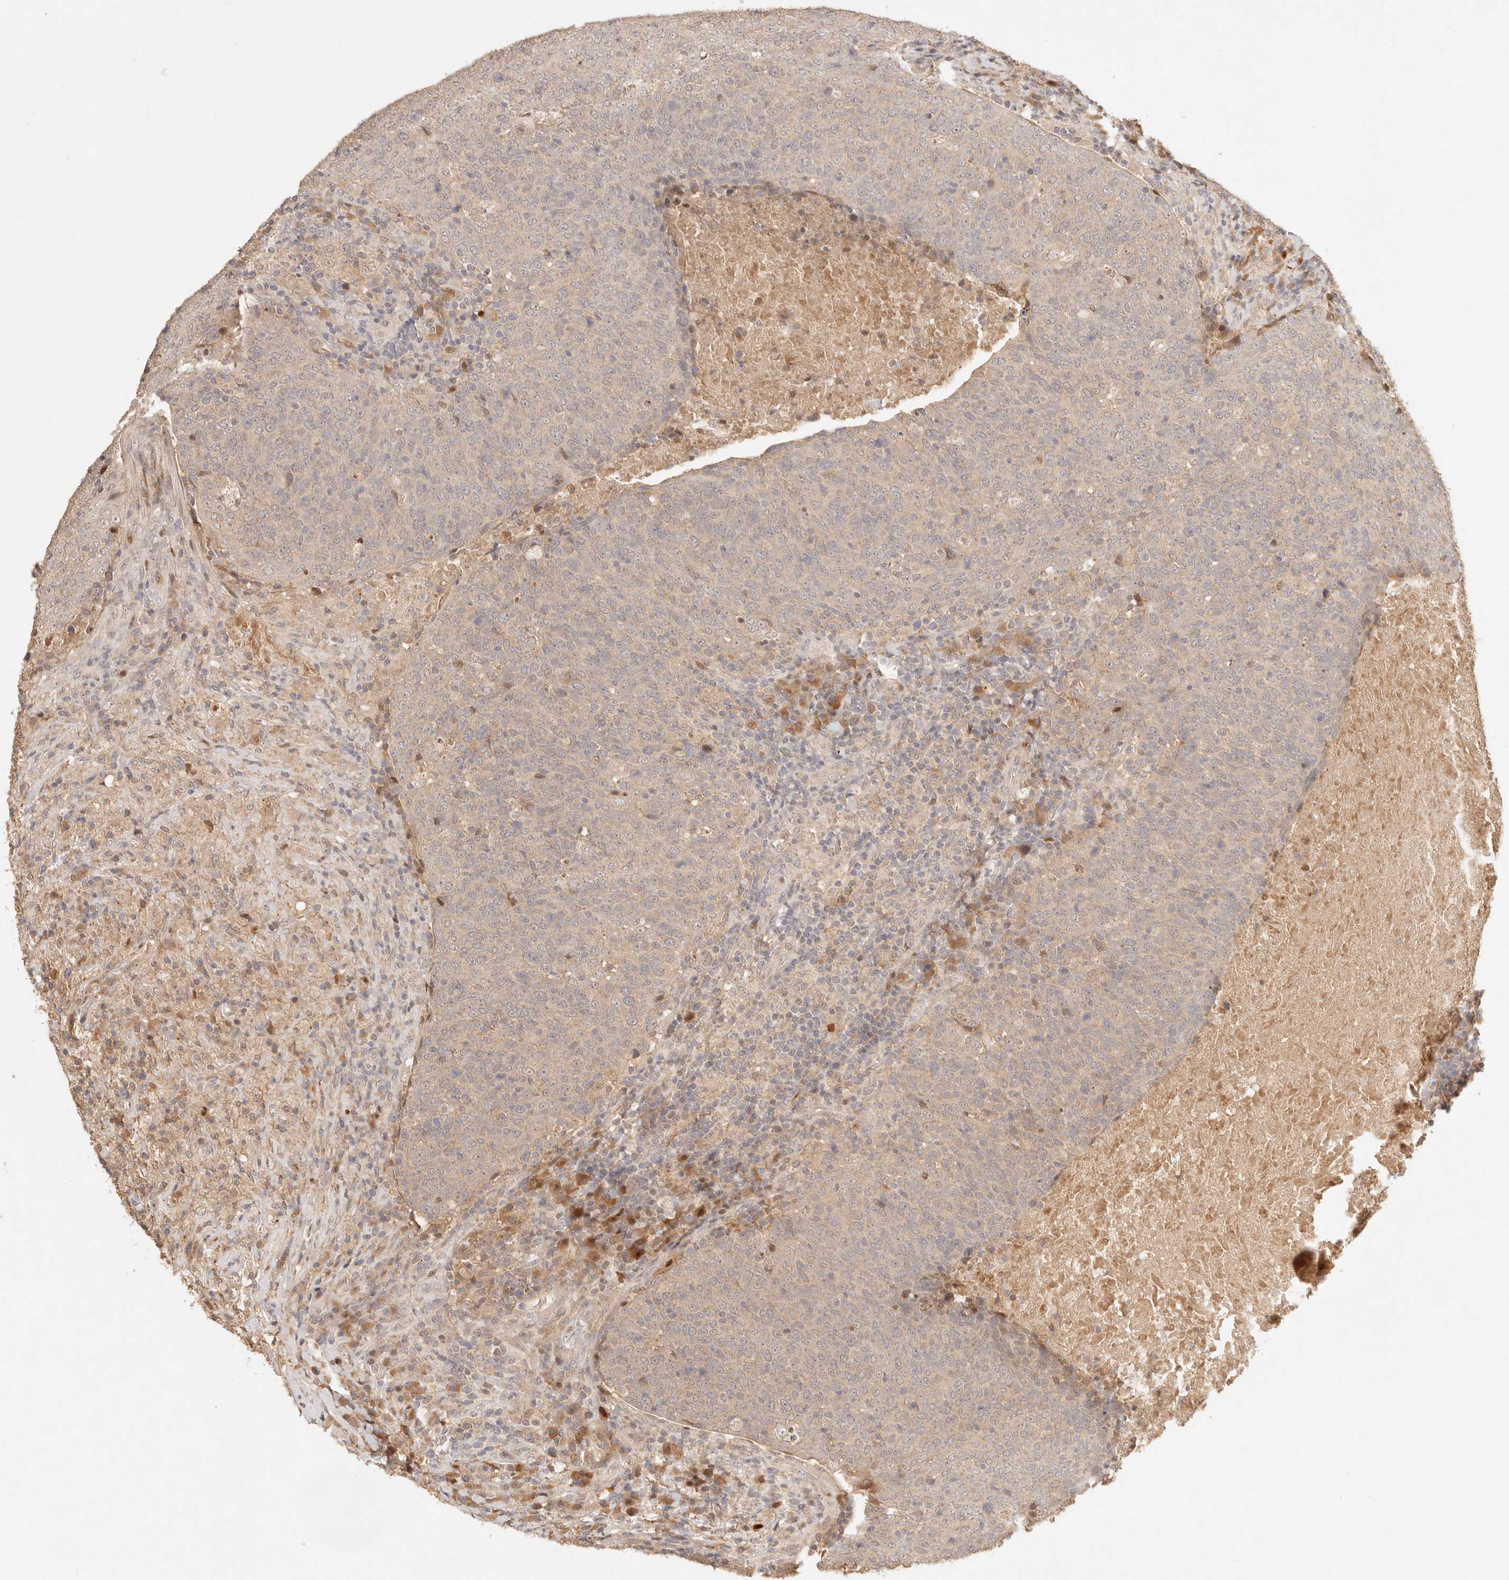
{"staining": {"intensity": "moderate", "quantity": "<25%", "location": "cytoplasmic/membranous,nuclear"}, "tissue": "head and neck cancer", "cell_type": "Tumor cells", "image_type": "cancer", "snomed": [{"axis": "morphology", "description": "Squamous cell carcinoma, NOS"}, {"axis": "morphology", "description": "Squamous cell carcinoma, metastatic, NOS"}, {"axis": "topography", "description": "Lymph node"}, {"axis": "topography", "description": "Head-Neck"}], "caption": "IHC image of human head and neck metastatic squamous cell carcinoma stained for a protein (brown), which reveals low levels of moderate cytoplasmic/membranous and nuclear expression in approximately <25% of tumor cells.", "gene": "PHLDA3", "patient": {"sex": "male", "age": 62}}